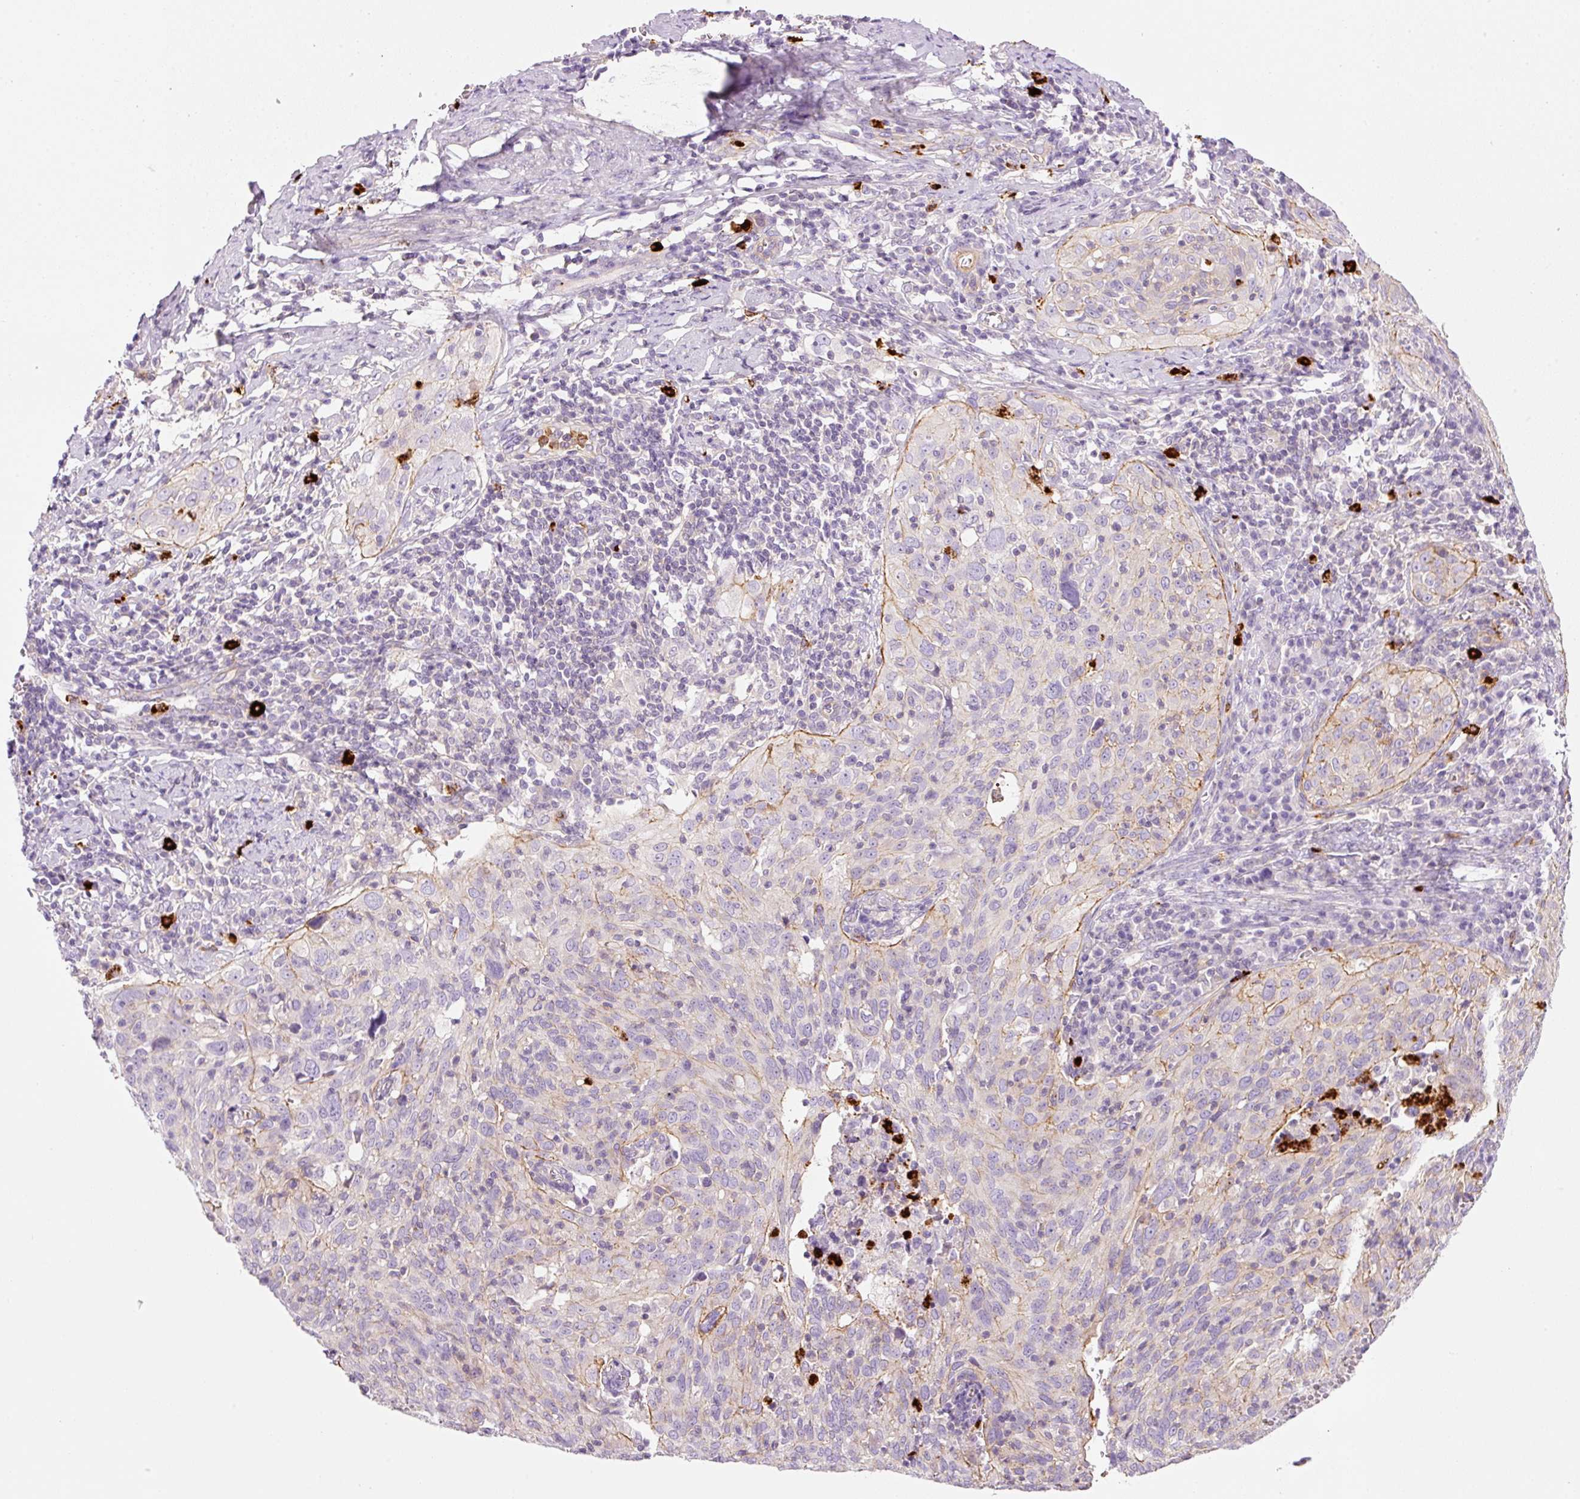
{"staining": {"intensity": "negative", "quantity": "none", "location": "none"}, "tissue": "cervical cancer", "cell_type": "Tumor cells", "image_type": "cancer", "snomed": [{"axis": "morphology", "description": "Squamous cell carcinoma, NOS"}, {"axis": "topography", "description": "Cervix"}], "caption": "An image of human squamous cell carcinoma (cervical) is negative for staining in tumor cells.", "gene": "MAP3K3", "patient": {"sex": "female", "age": 31}}